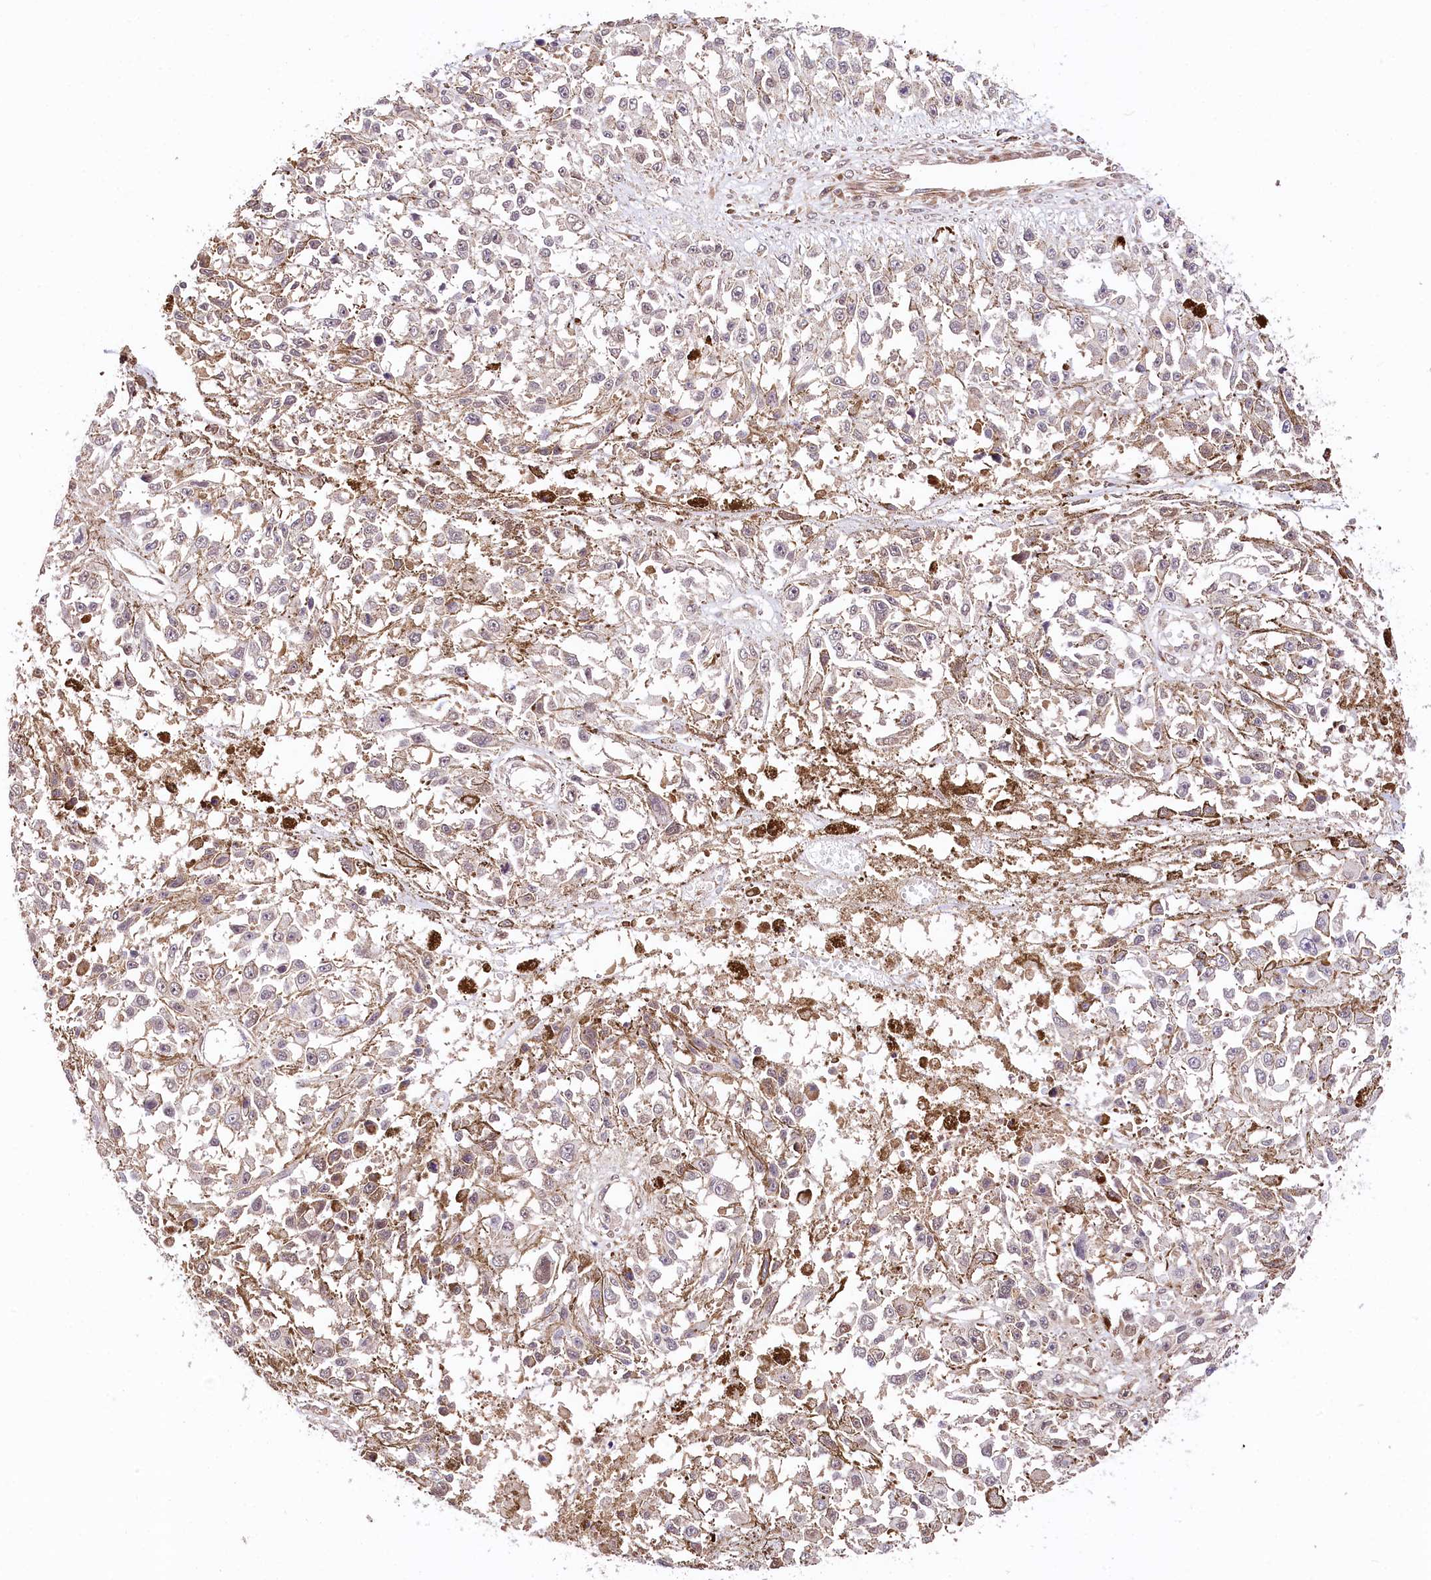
{"staining": {"intensity": "negative", "quantity": "none", "location": "none"}, "tissue": "melanoma", "cell_type": "Tumor cells", "image_type": "cancer", "snomed": [{"axis": "morphology", "description": "Malignant melanoma, Metastatic site"}, {"axis": "topography", "description": "Lymph node"}], "caption": "Photomicrograph shows no significant protein staining in tumor cells of malignant melanoma (metastatic site).", "gene": "CHORDC1", "patient": {"sex": "male", "age": 59}}